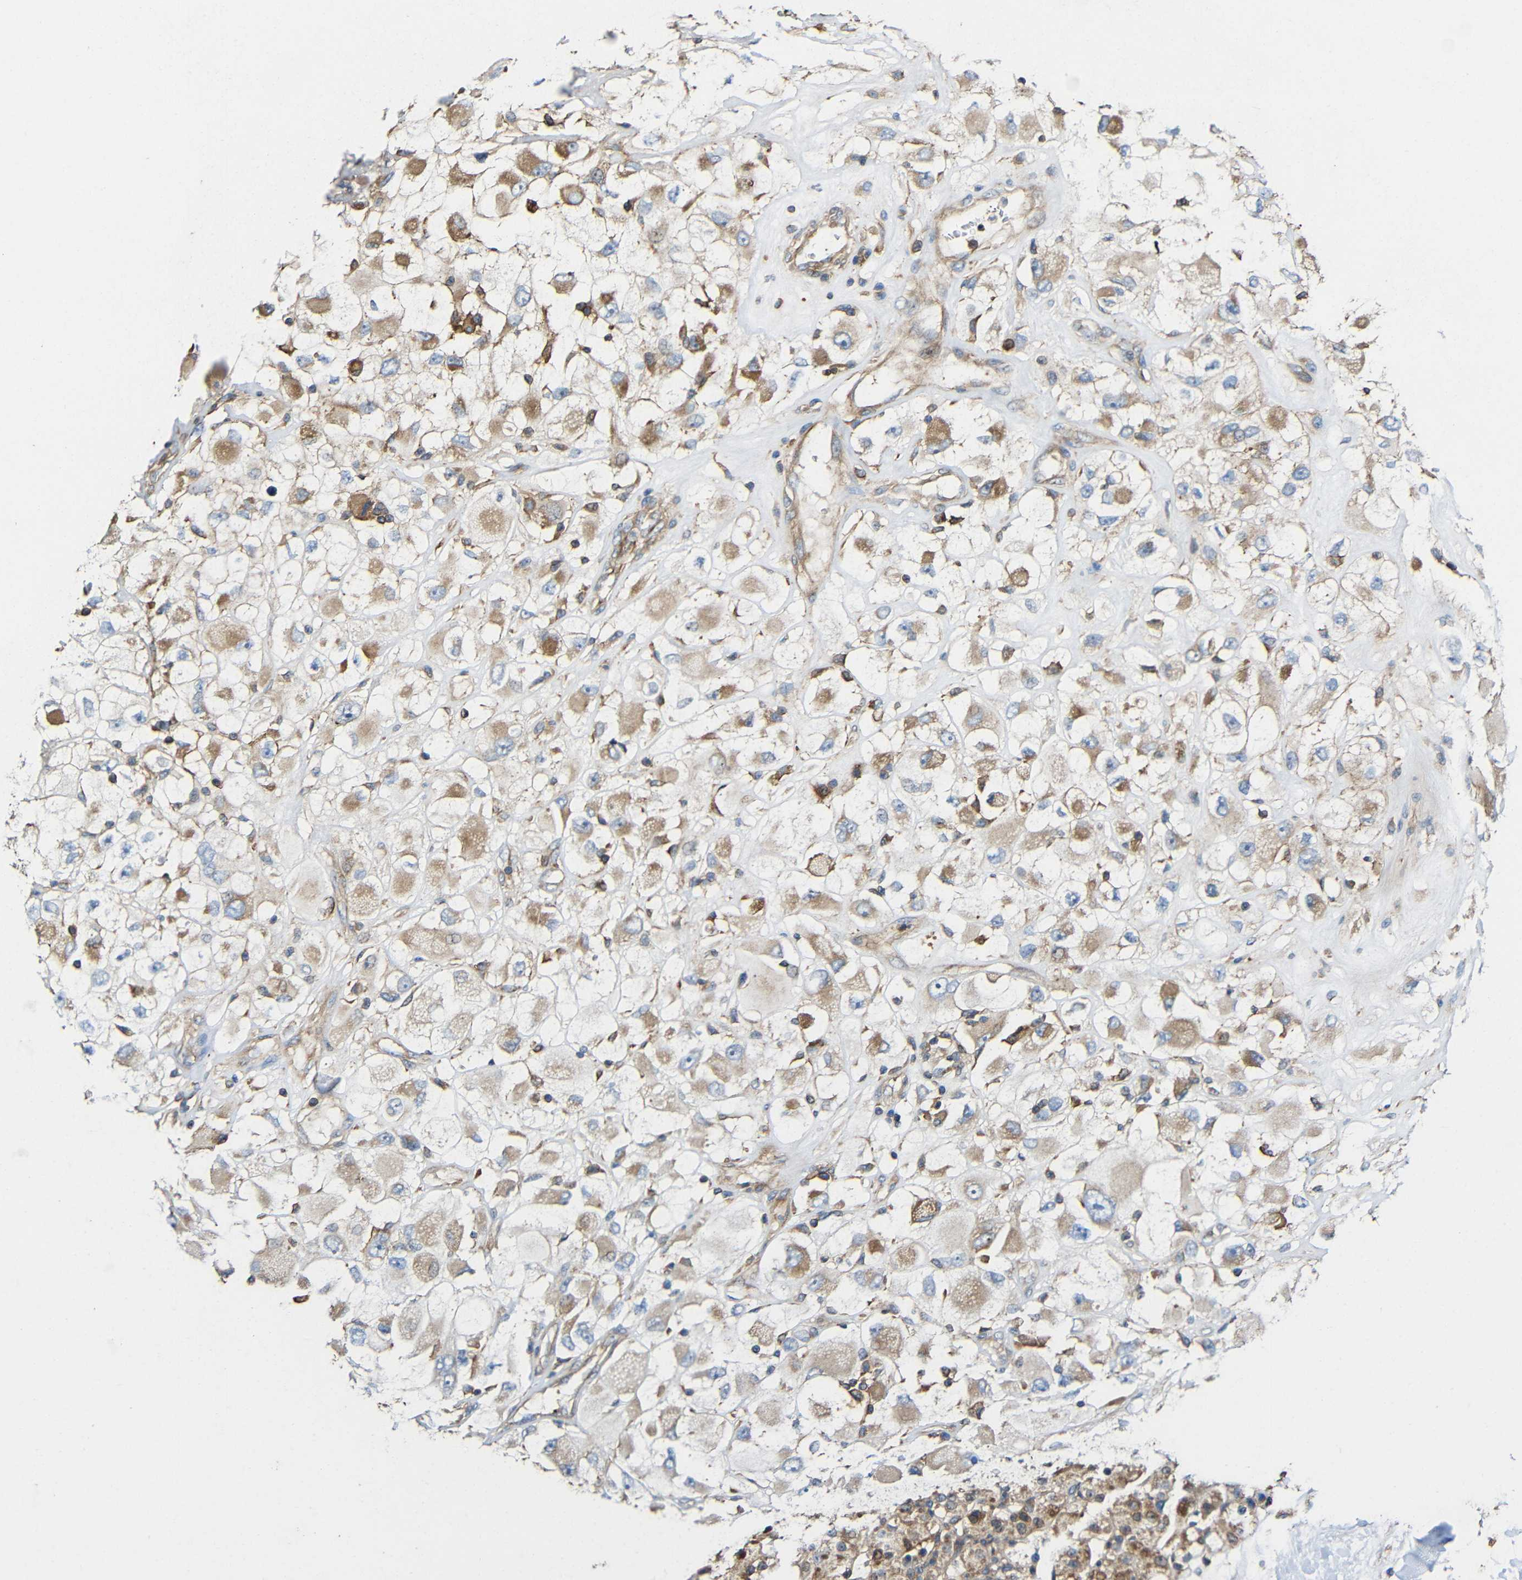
{"staining": {"intensity": "weak", "quantity": "25%-75%", "location": "cytoplasmic/membranous"}, "tissue": "renal cancer", "cell_type": "Tumor cells", "image_type": "cancer", "snomed": [{"axis": "morphology", "description": "Adenocarcinoma, NOS"}, {"axis": "topography", "description": "Kidney"}], "caption": "DAB (3,3'-diaminobenzidine) immunohistochemical staining of human adenocarcinoma (renal) shows weak cytoplasmic/membranous protein staining in about 25%-75% of tumor cells.", "gene": "RHOT2", "patient": {"sex": "female", "age": 52}}